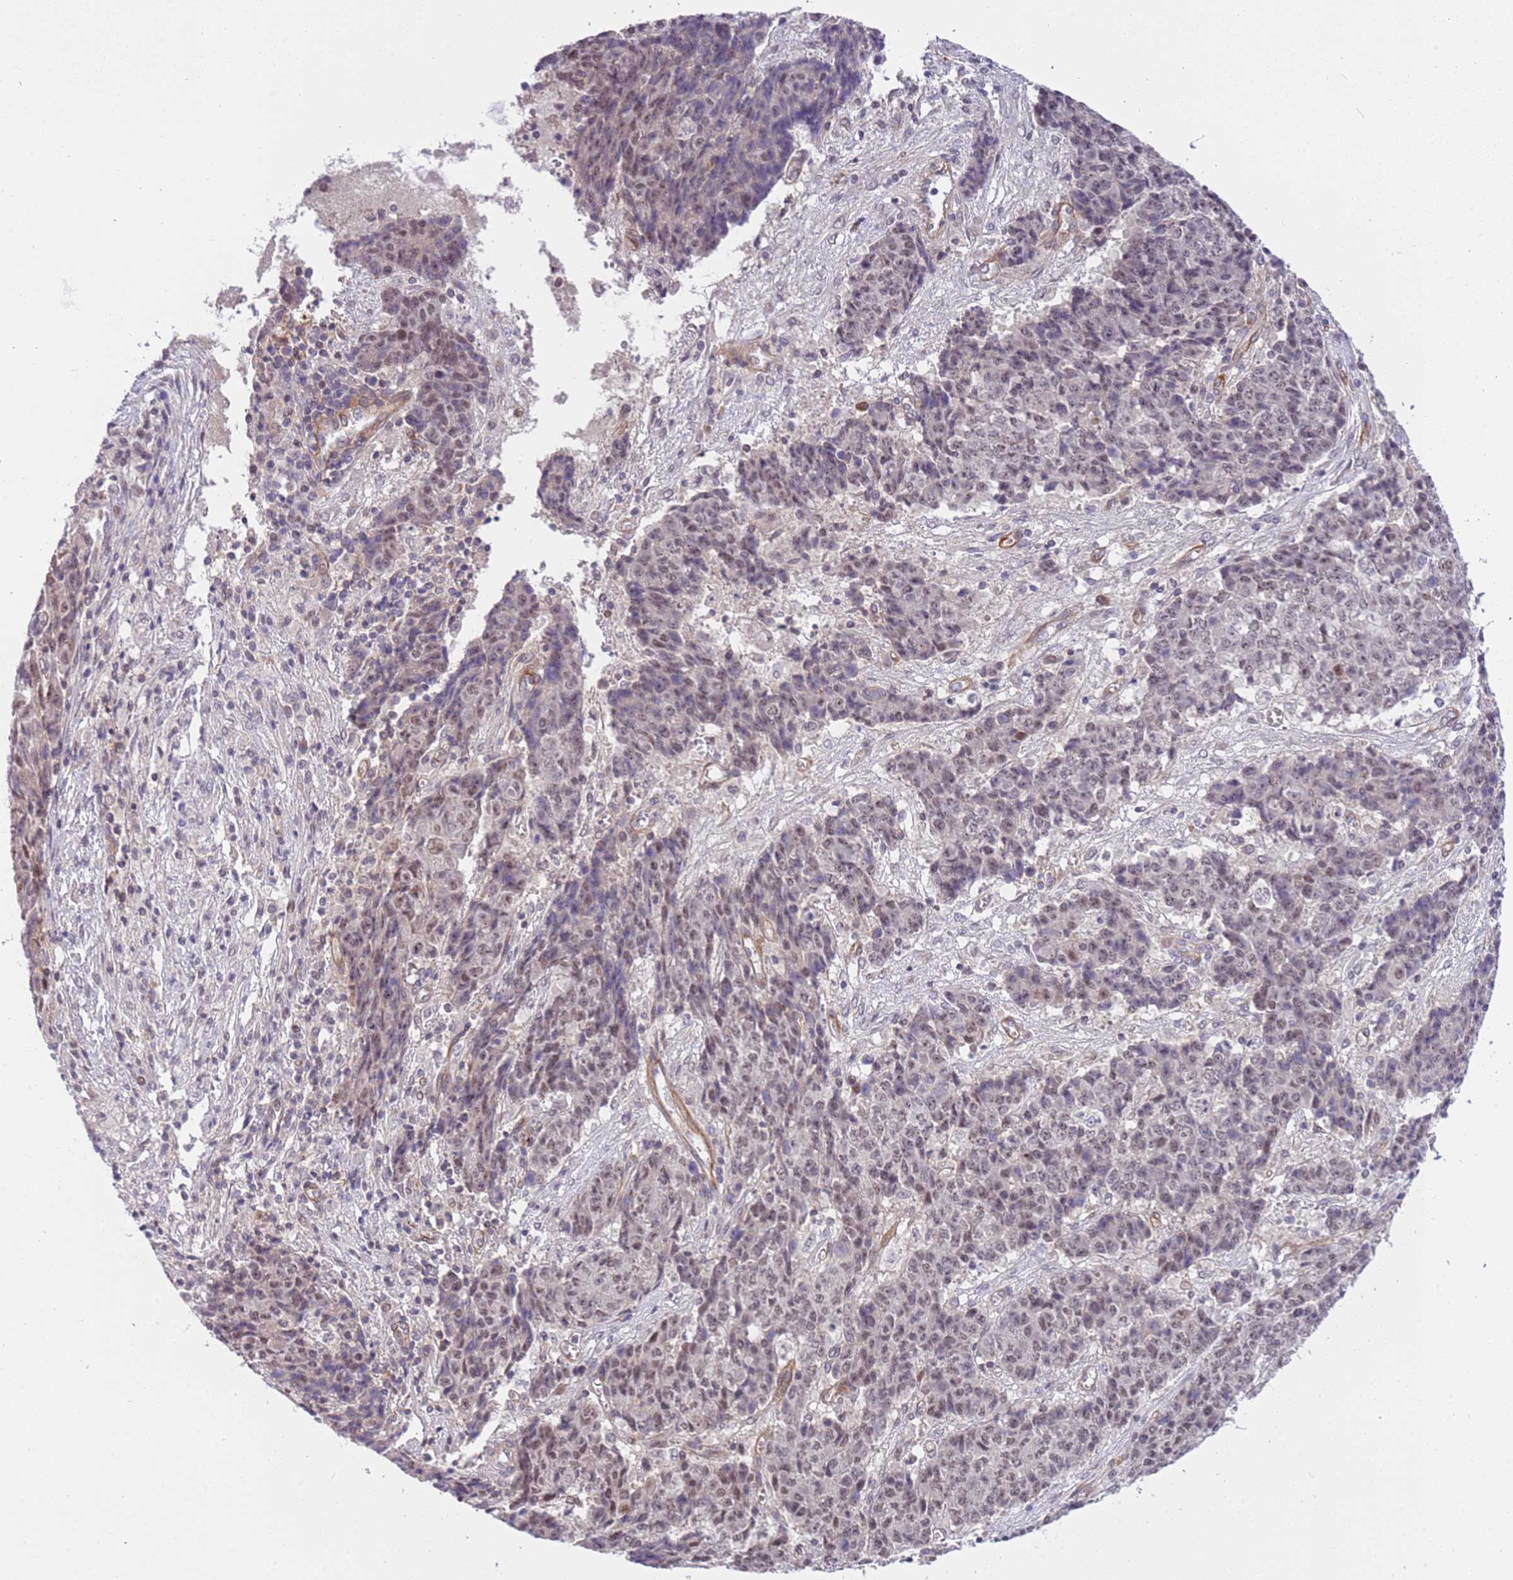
{"staining": {"intensity": "moderate", "quantity": "25%-75%", "location": "nuclear"}, "tissue": "ovarian cancer", "cell_type": "Tumor cells", "image_type": "cancer", "snomed": [{"axis": "morphology", "description": "Carcinoma, endometroid"}, {"axis": "topography", "description": "Ovary"}], "caption": "Tumor cells demonstrate medium levels of moderate nuclear positivity in about 25%-75% of cells in ovarian endometroid carcinoma.", "gene": "MAGEF1", "patient": {"sex": "female", "age": 42}}